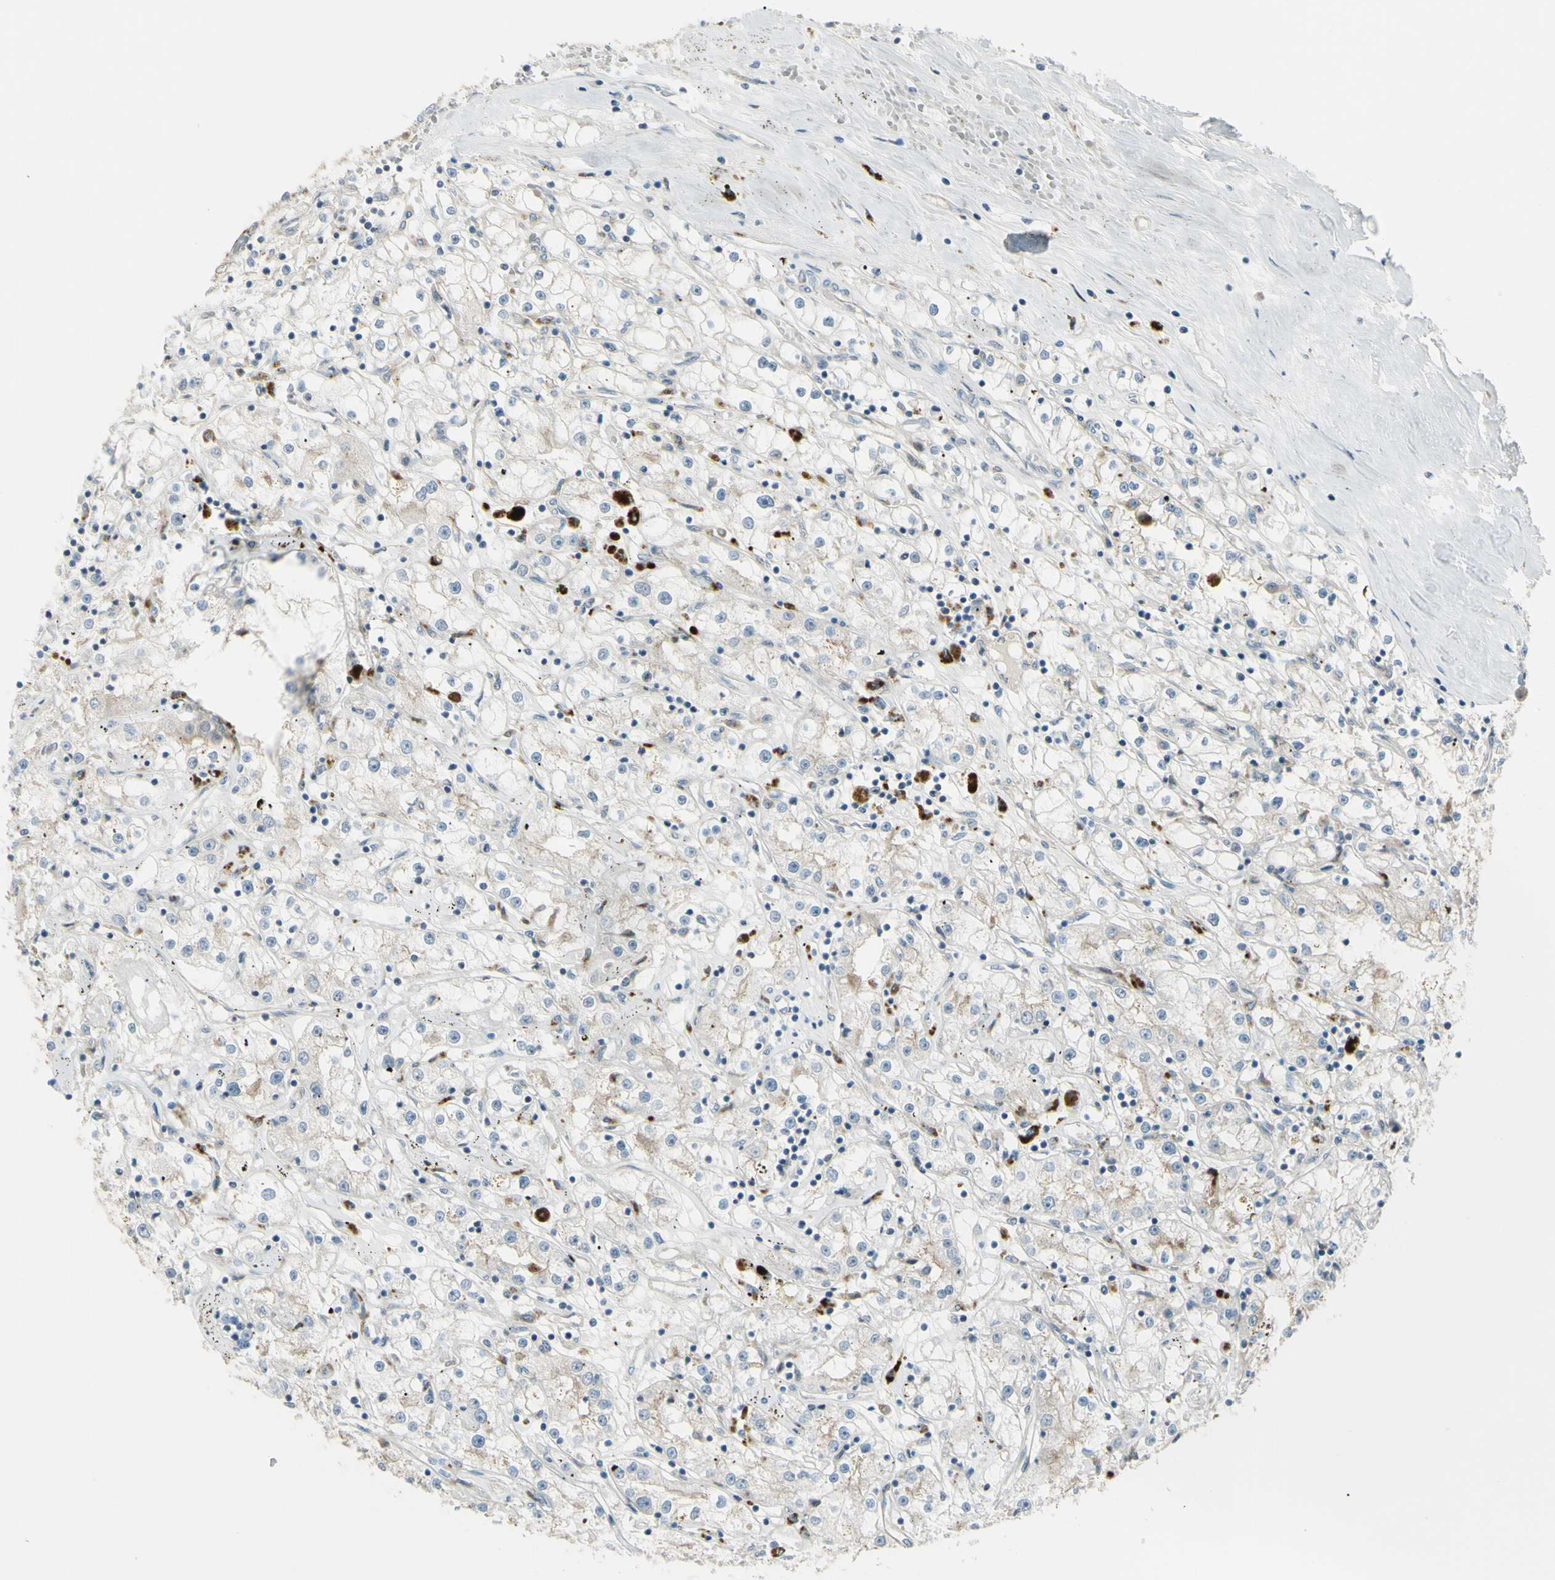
{"staining": {"intensity": "weak", "quantity": "<25%", "location": "cytoplasmic/membranous"}, "tissue": "renal cancer", "cell_type": "Tumor cells", "image_type": "cancer", "snomed": [{"axis": "morphology", "description": "Adenocarcinoma, NOS"}, {"axis": "topography", "description": "Kidney"}], "caption": "Tumor cells show no significant protein expression in renal adenocarcinoma. The staining was performed using DAB (3,3'-diaminobenzidine) to visualize the protein expression in brown, while the nuclei were stained in blue with hematoxylin (Magnification: 20x).", "gene": "LMTK2", "patient": {"sex": "male", "age": 56}}